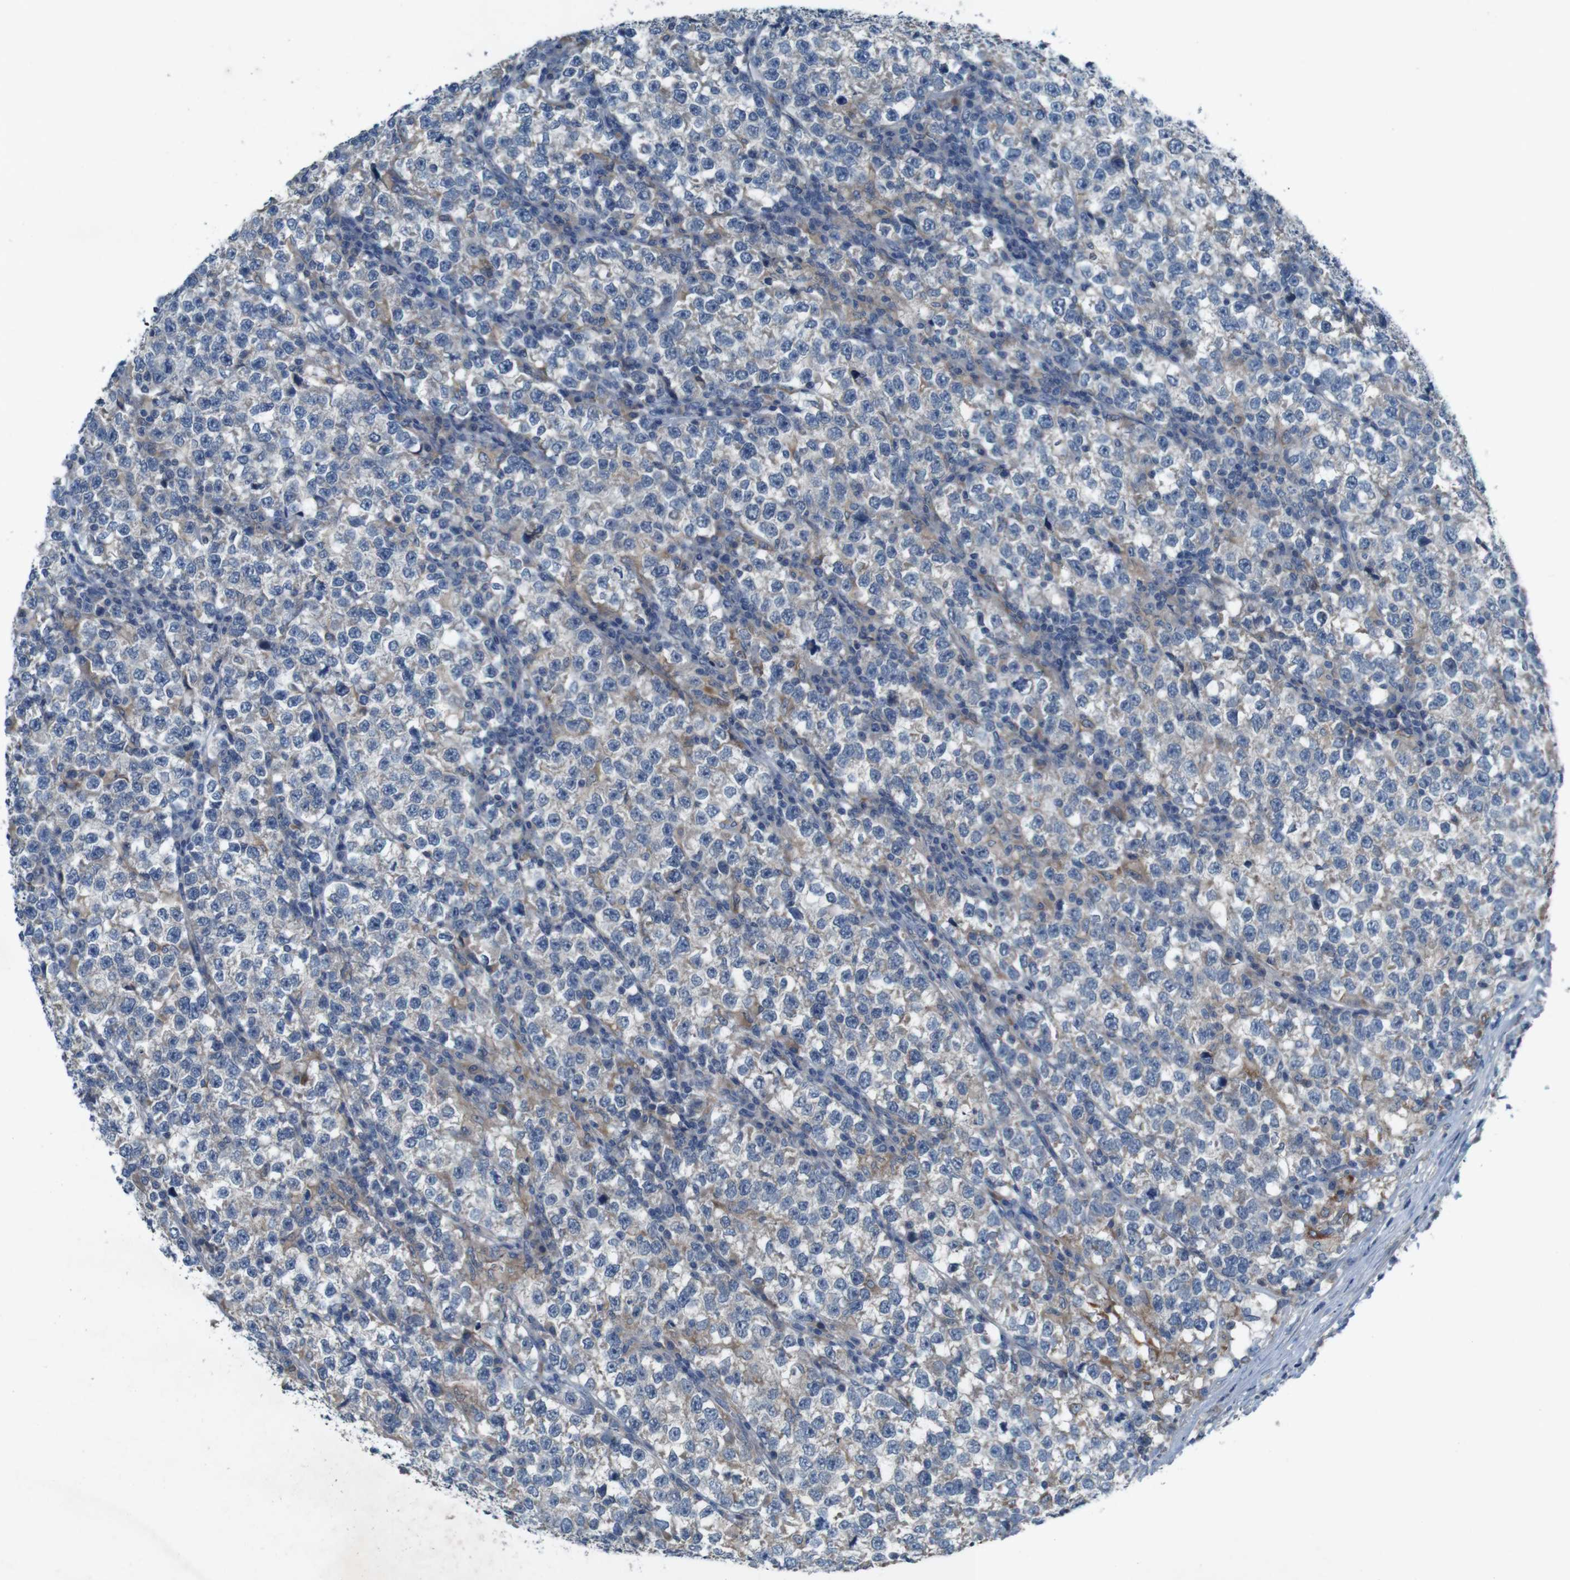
{"staining": {"intensity": "weak", "quantity": "<25%", "location": "cytoplasmic/membranous"}, "tissue": "testis cancer", "cell_type": "Tumor cells", "image_type": "cancer", "snomed": [{"axis": "morphology", "description": "Normal tissue, NOS"}, {"axis": "morphology", "description": "Seminoma, NOS"}, {"axis": "topography", "description": "Testis"}], "caption": "Testis seminoma was stained to show a protein in brown. There is no significant positivity in tumor cells.", "gene": "MOGAT3", "patient": {"sex": "male", "age": 43}}